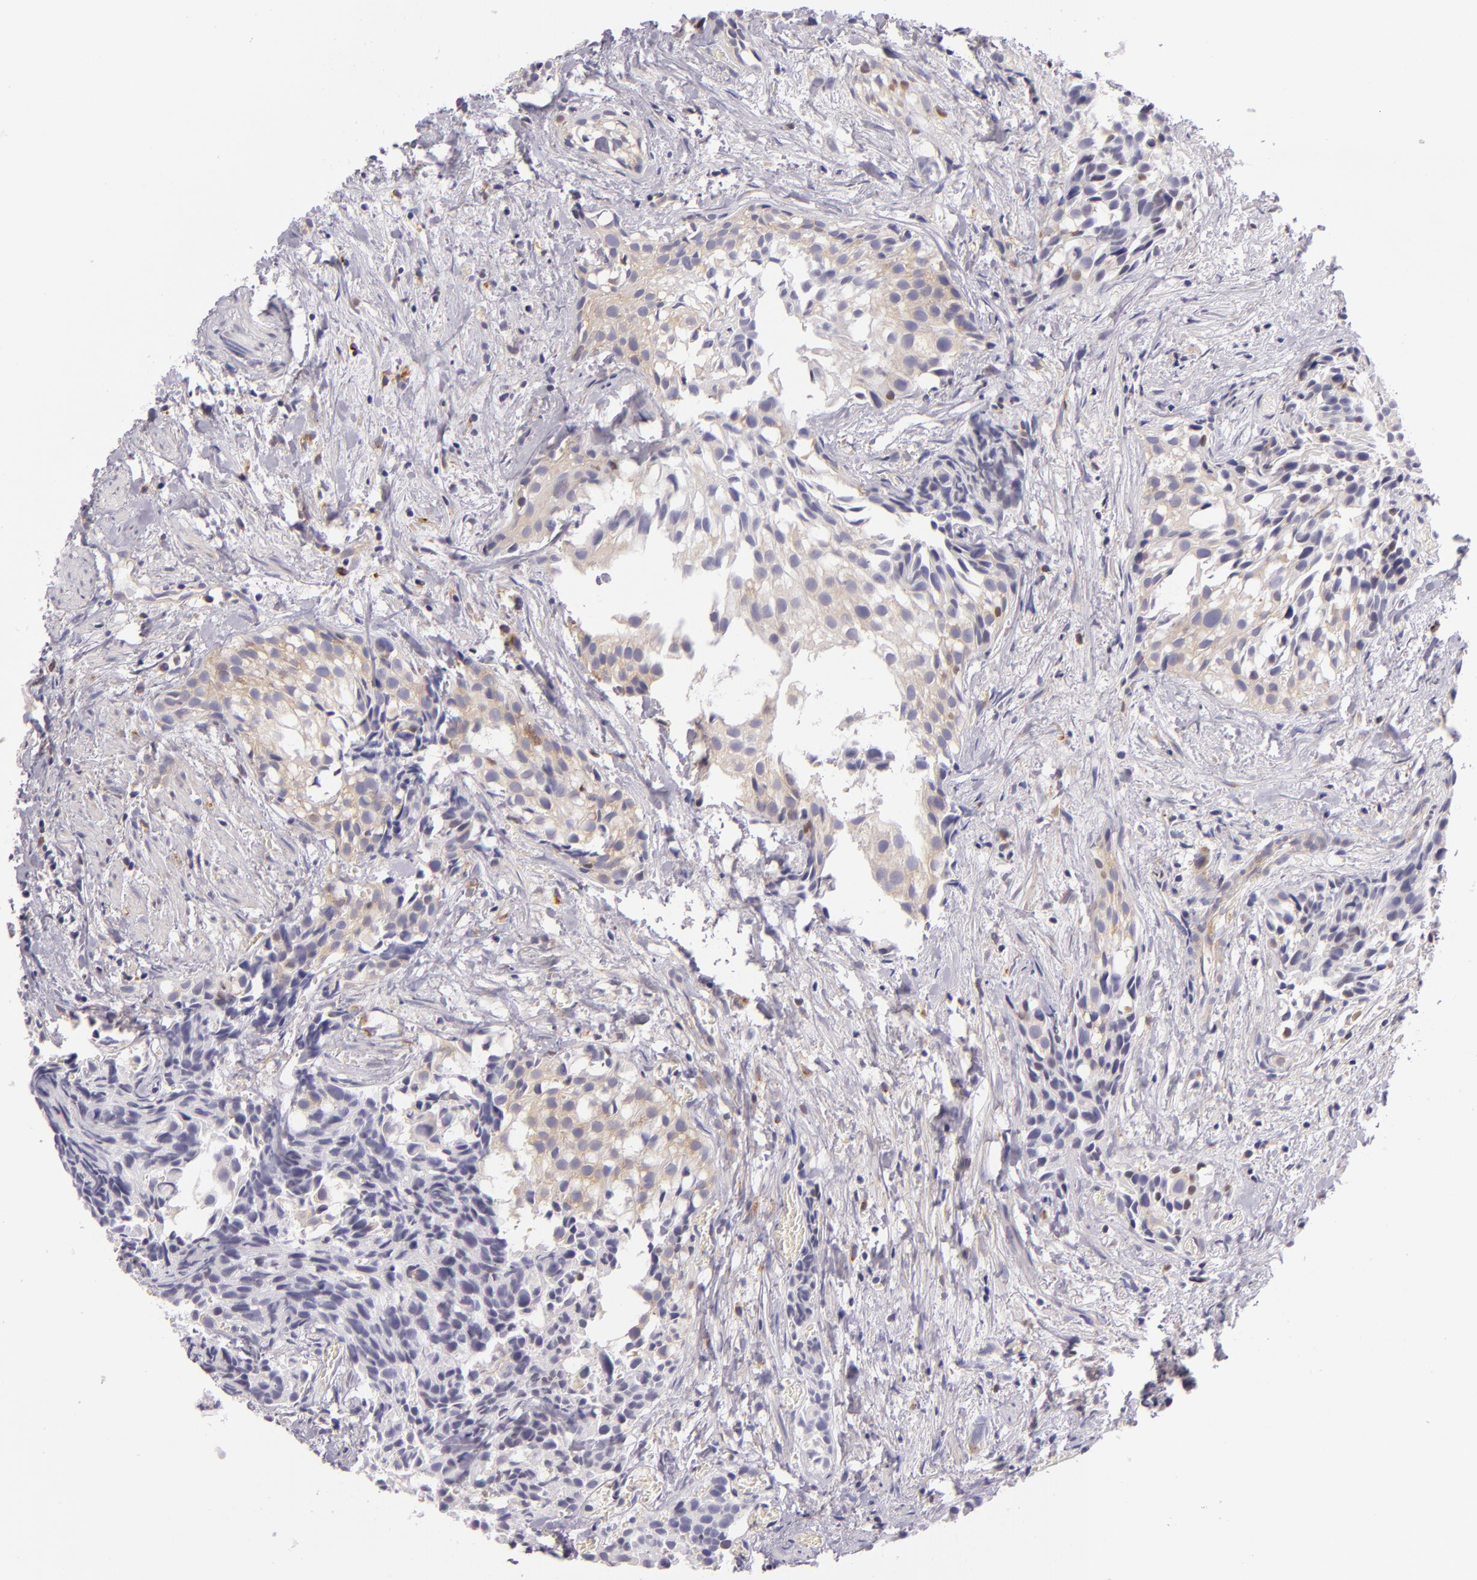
{"staining": {"intensity": "weak", "quantity": "<25%", "location": "cytoplasmic/membranous"}, "tissue": "urothelial cancer", "cell_type": "Tumor cells", "image_type": "cancer", "snomed": [{"axis": "morphology", "description": "Urothelial carcinoma, High grade"}, {"axis": "topography", "description": "Urinary bladder"}], "caption": "Urothelial carcinoma (high-grade) stained for a protein using immunohistochemistry (IHC) shows no staining tumor cells.", "gene": "UPF3B", "patient": {"sex": "female", "age": 78}}